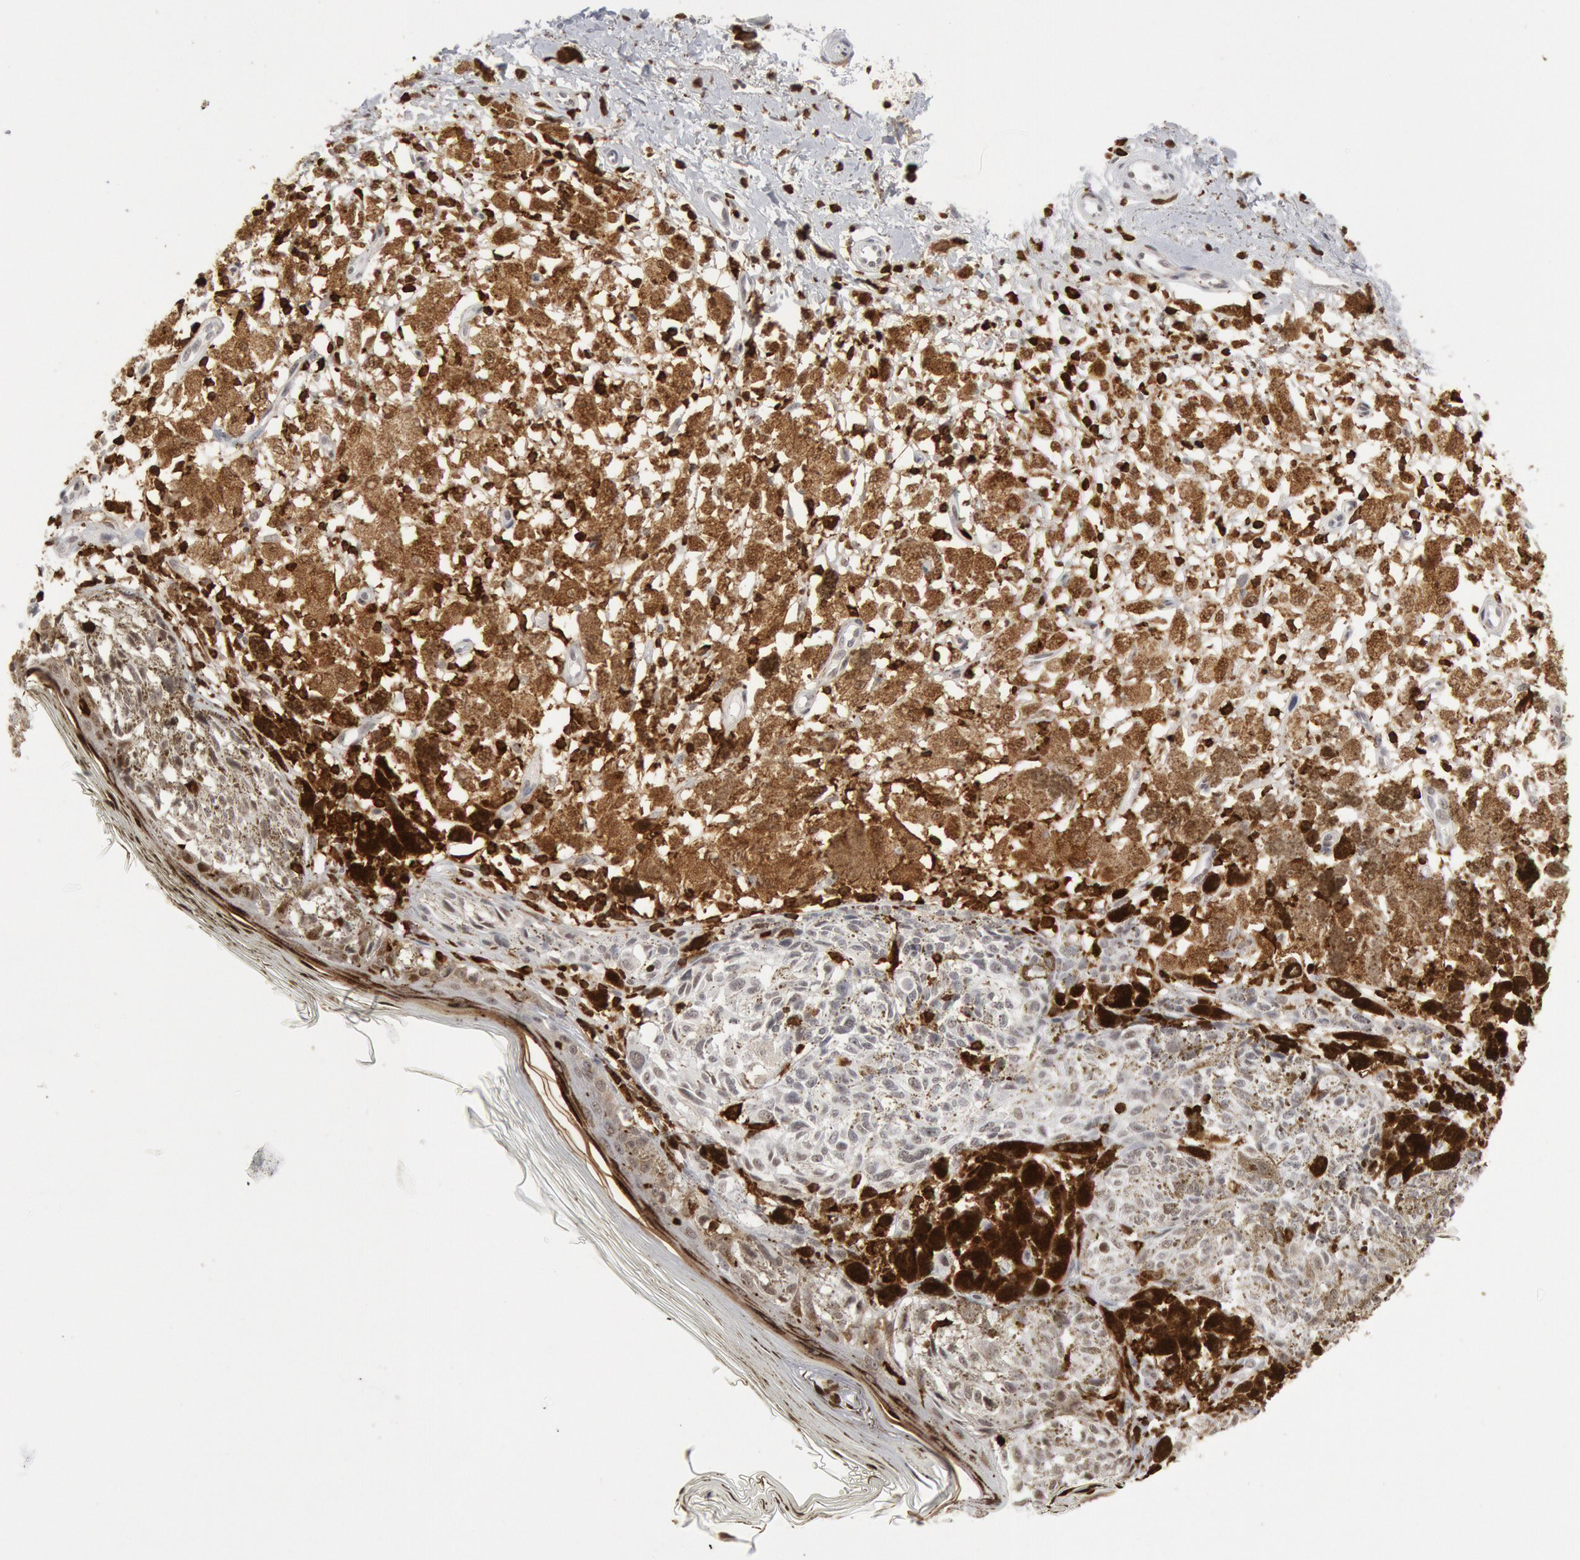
{"staining": {"intensity": "strong", "quantity": ">75%", "location": "cytoplasmic/membranous,nuclear"}, "tissue": "melanoma", "cell_type": "Tumor cells", "image_type": "cancer", "snomed": [{"axis": "morphology", "description": "Malignant melanoma, NOS"}, {"axis": "topography", "description": "Skin"}], "caption": "Immunohistochemistry histopathology image of neoplastic tissue: melanoma stained using immunohistochemistry shows high levels of strong protein expression localized specifically in the cytoplasmic/membranous and nuclear of tumor cells, appearing as a cytoplasmic/membranous and nuclear brown color.", "gene": "PTPN6", "patient": {"sex": "male", "age": 88}}